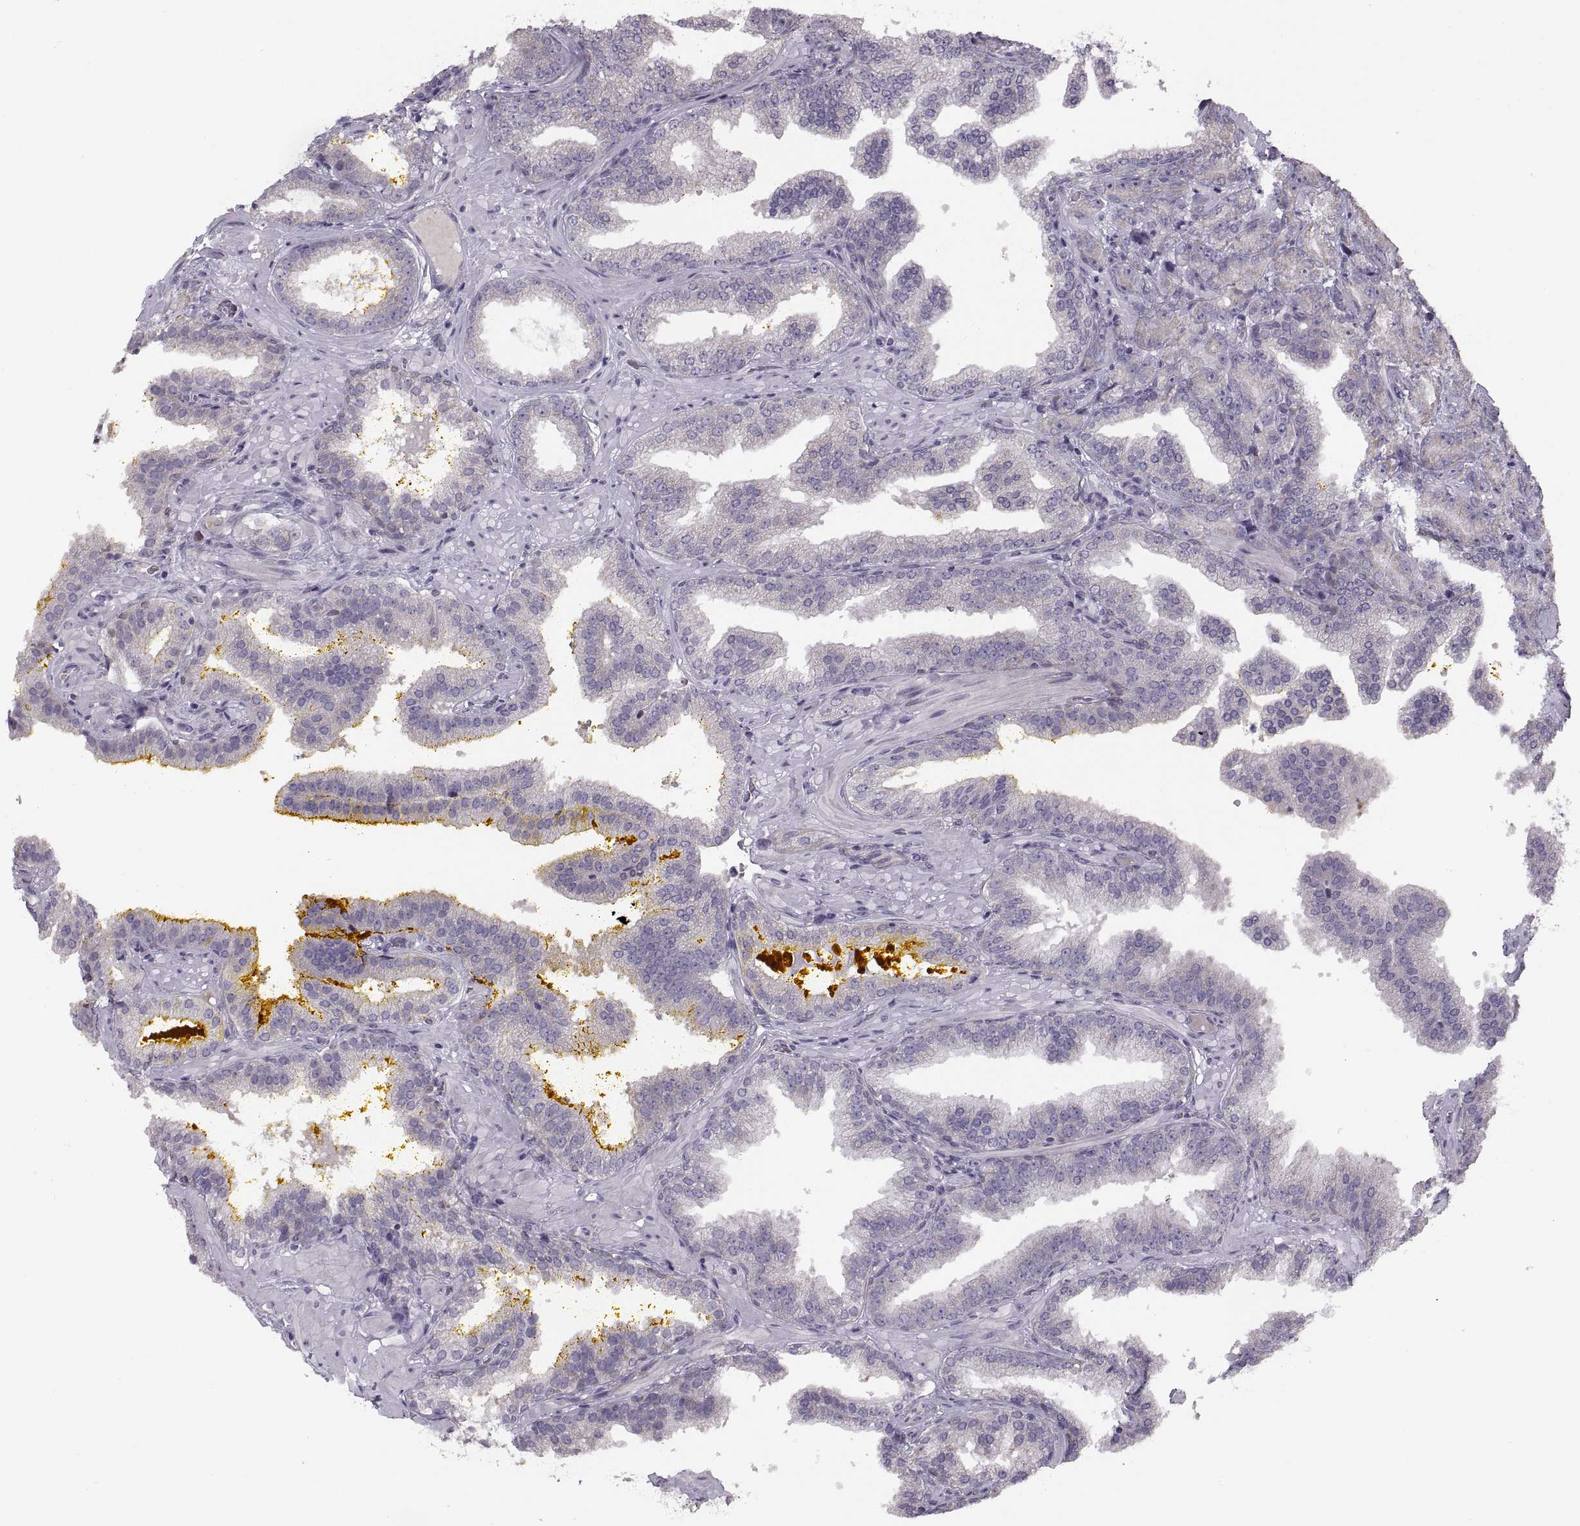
{"staining": {"intensity": "negative", "quantity": "none", "location": "none"}, "tissue": "prostate cancer", "cell_type": "Tumor cells", "image_type": "cancer", "snomed": [{"axis": "morphology", "description": "Adenocarcinoma, NOS"}, {"axis": "topography", "description": "Prostate"}], "caption": "Histopathology image shows no protein expression in tumor cells of prostate cancer (adenocarcinoma) tissue.", "gene": "ACSBG2", "patient": {"sex": "male", "age": 63}}